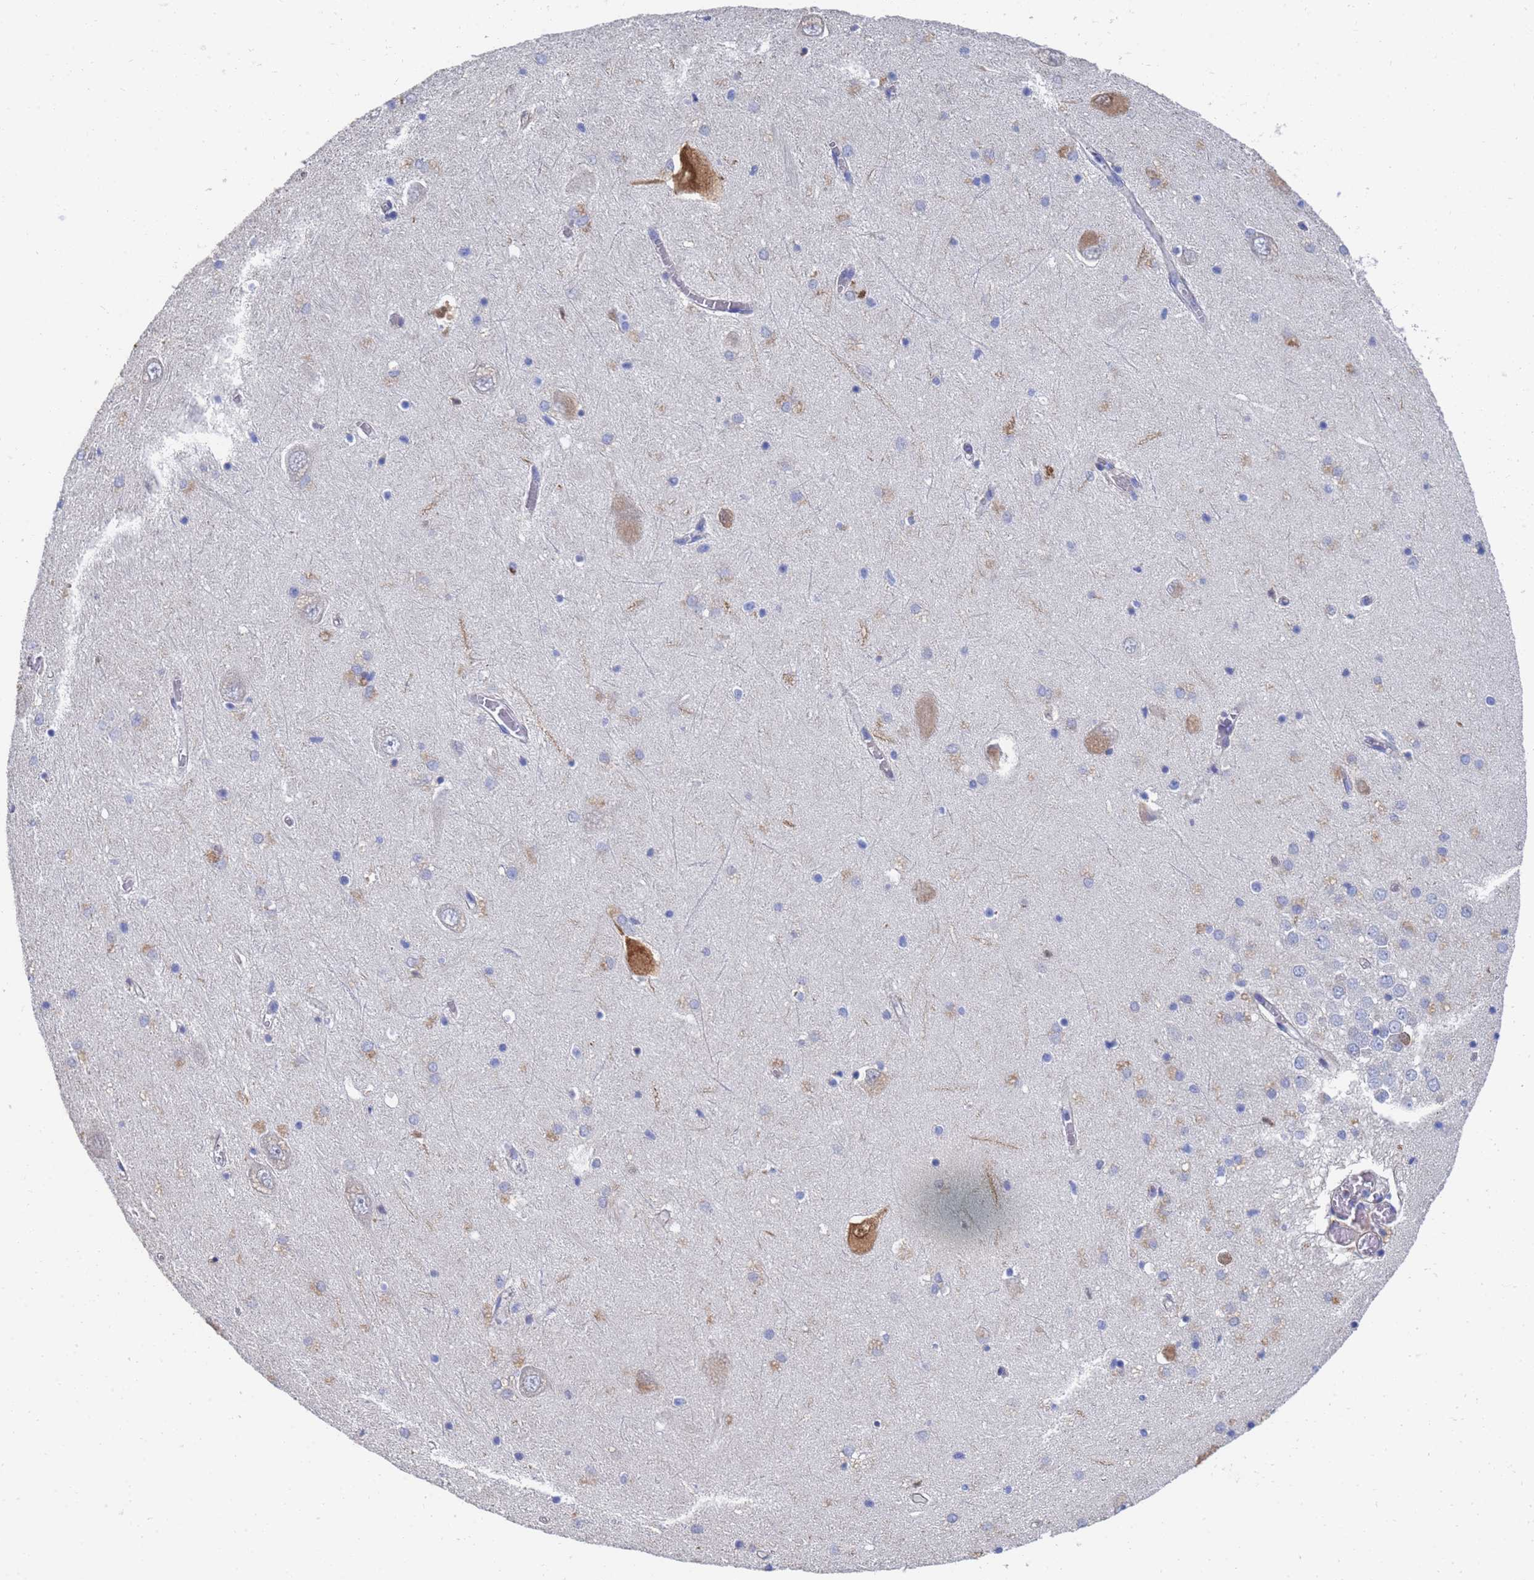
{"staining": {"intensity": "weak", "quantity": "<25%", "location": "cytoplasmic/membranous"}, "tissue": "hippocampus", "cell_type": "Glial cells", "image_type": "normal", "snomed": [{"axis": "morphology", "description": "Normal tissue, NOS"}, {"axis": "topography", "description": "Hippocampus"}], "caption": "High power microscopy micrograph of an immunohistochemistry photomicrograph of benign hippocampus, revealing no significant staining in glial cells.", "gene": "LBX2", "patient": {"sex": "male", "age": 70}}